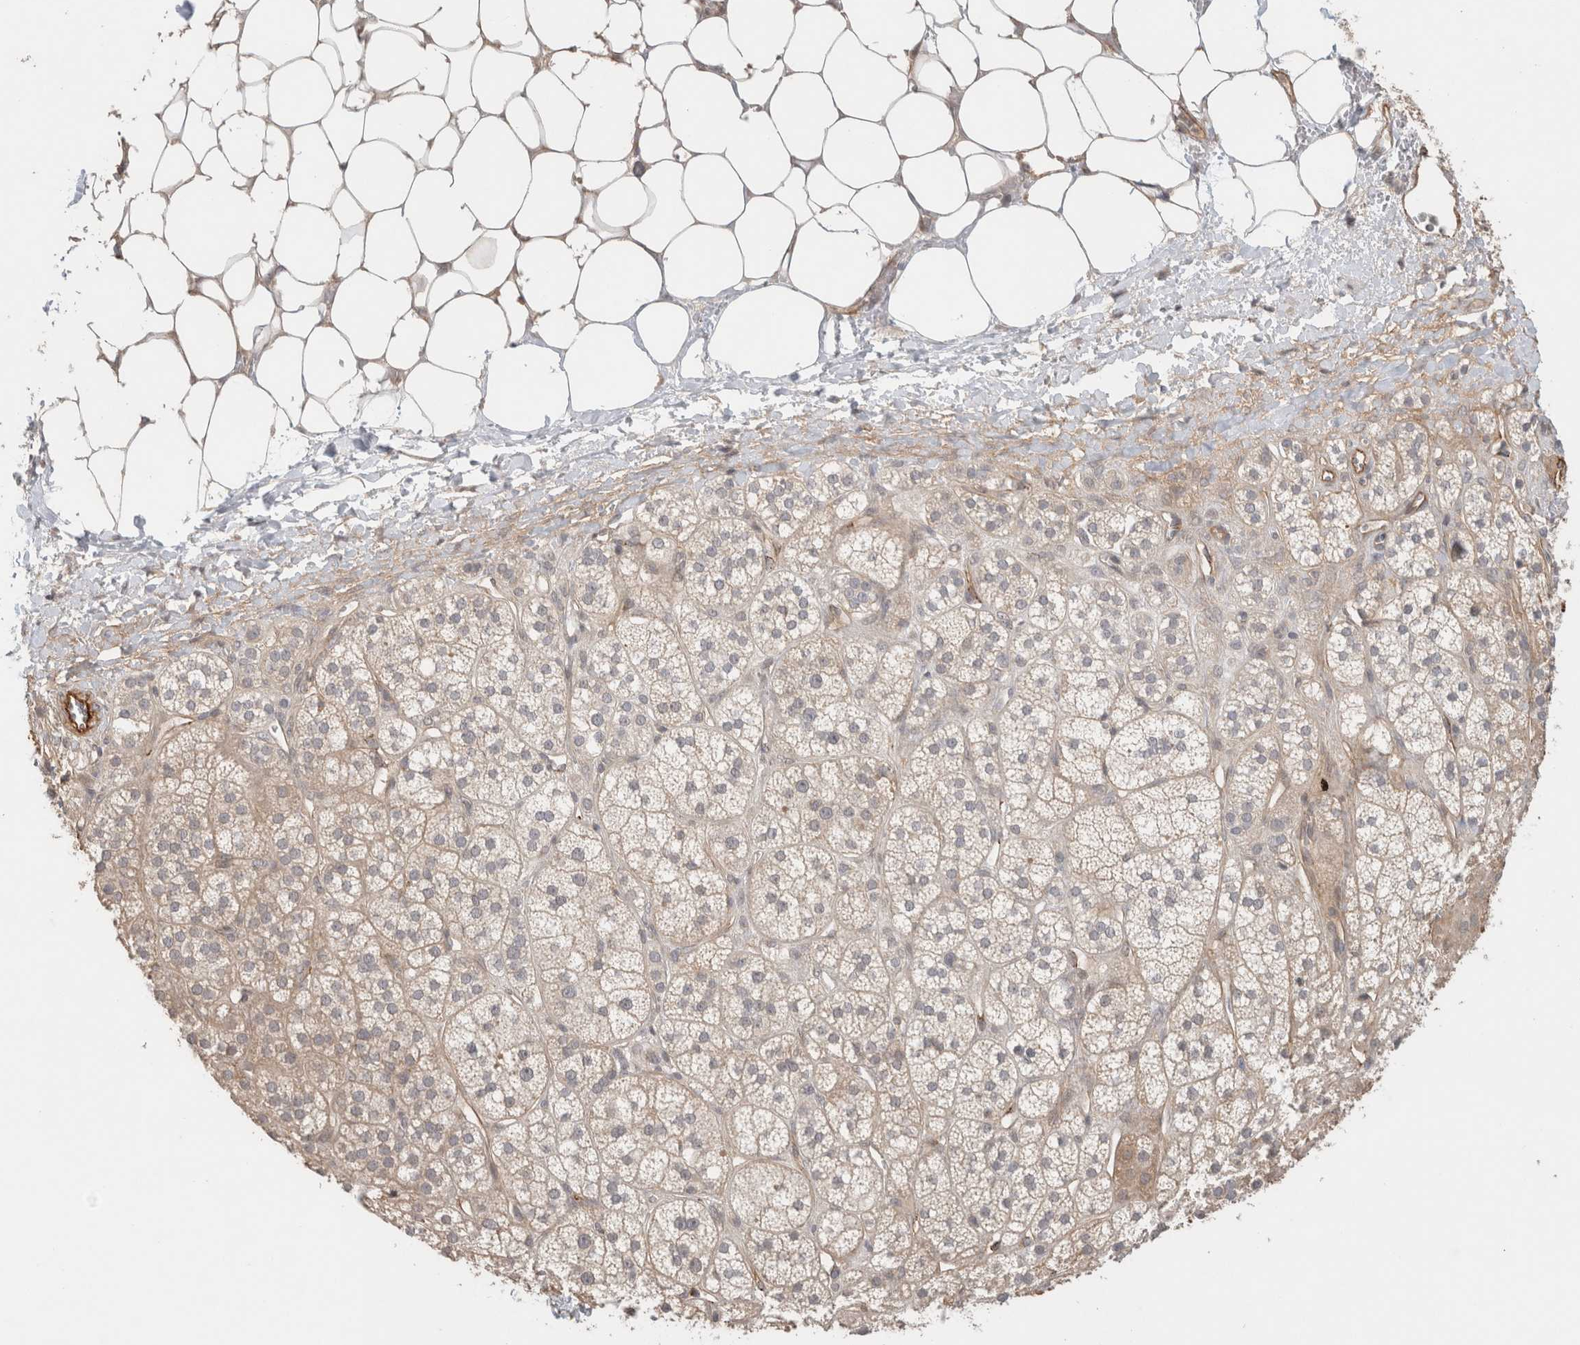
{"staining": {"intensity": "weak", "quantity": "25%-75%", "location": "cytoplasmic/membranous"}, "tissue": "adrenal gland", "cell_type": "Glandular cells", "image_type": "normal", "snomed": [{"axis": "morphology", "description": "Normal tissue, NOS"}, {"axis": "topography", "description": "Adrenal gland"}], "caption": "IHC of normal adrenal gland shows low levels of weak cytoplasmic/membranous positivity in approximately 25%-75% of glandular cells.", "gene": "HSPG2", "patient": {"sex": "male", "age": 56}}